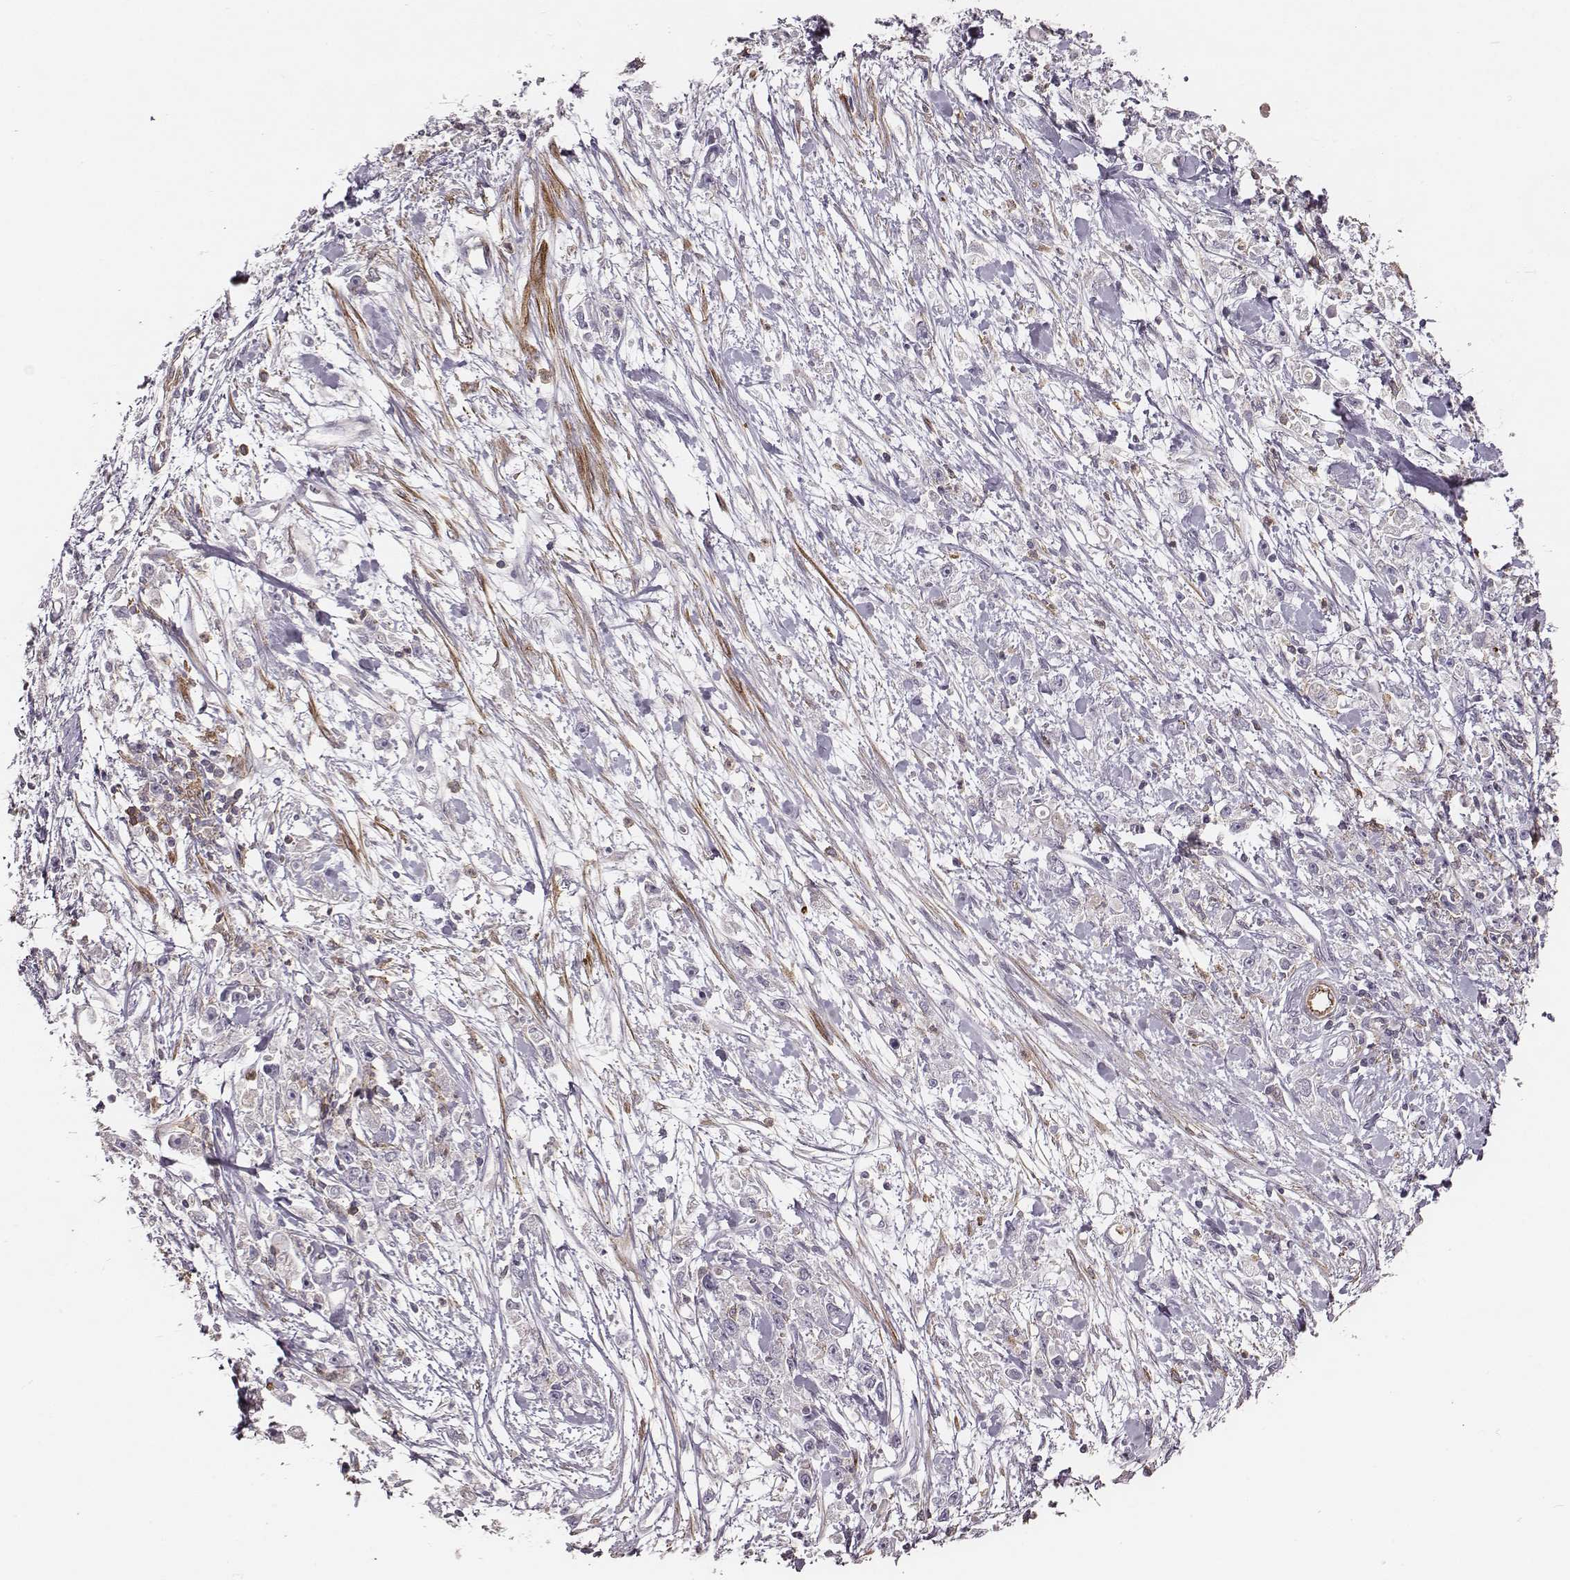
{"staining": {"intensity": "negative", "quantity": "none", "location": "none"}, "tissue": "stomach cancer", "cell_type": "Tumor cells", "image_type": "cancer", "snomed": [{"axis": "morphology", "description": "Adenocarcinoma, NOS"}, {"axis": "topography", "description": "Stomach"}], "caption": "Tumor cells show no significant protein positivity in stomach adenocarcinoma.", "gene": "ZYX", "patient": {"sex": "female", "age": 59}}